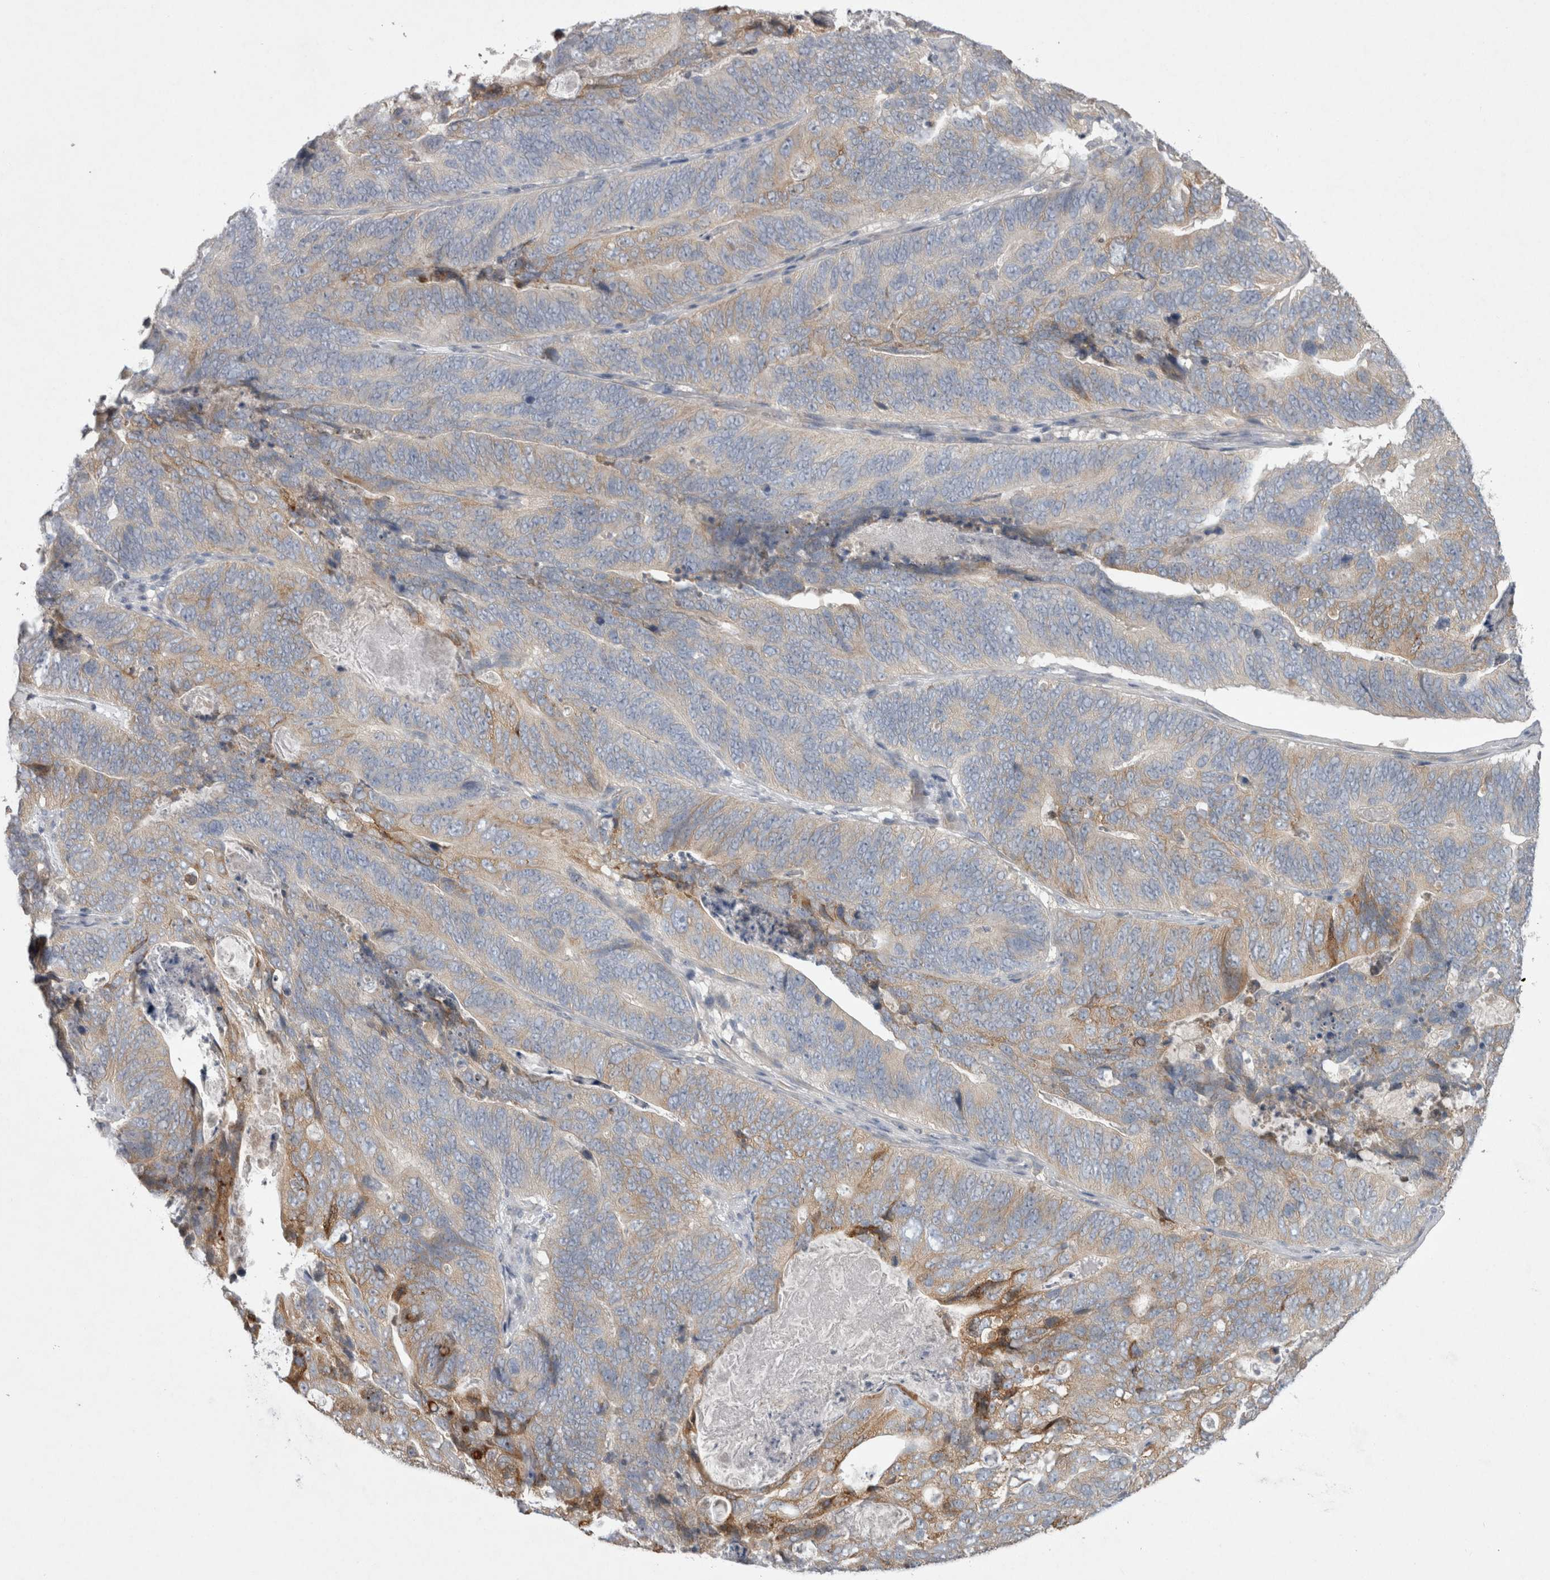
{"staining": {"intensity": "weak", "quantity": "<25%", "location": "cytoplasmic/membranous"}, "tissue": "stomach cancer", "cell_type": "Tumor cells", "image_type": "cancer", "snomed": [{"axis": "morphology", "description": "Normal tissue, NOS"}, {"axis": "morphology", "description": "Adenocarcinoma, NOS"}, {"axis": "topography", "description": "Stomach"}], "caption": "IHC of human adenocarcinoma (stomach) reveals no expression in tumor cells.", "gene": "LRRC40", "patient": {"sex": "female", "age": 89}}